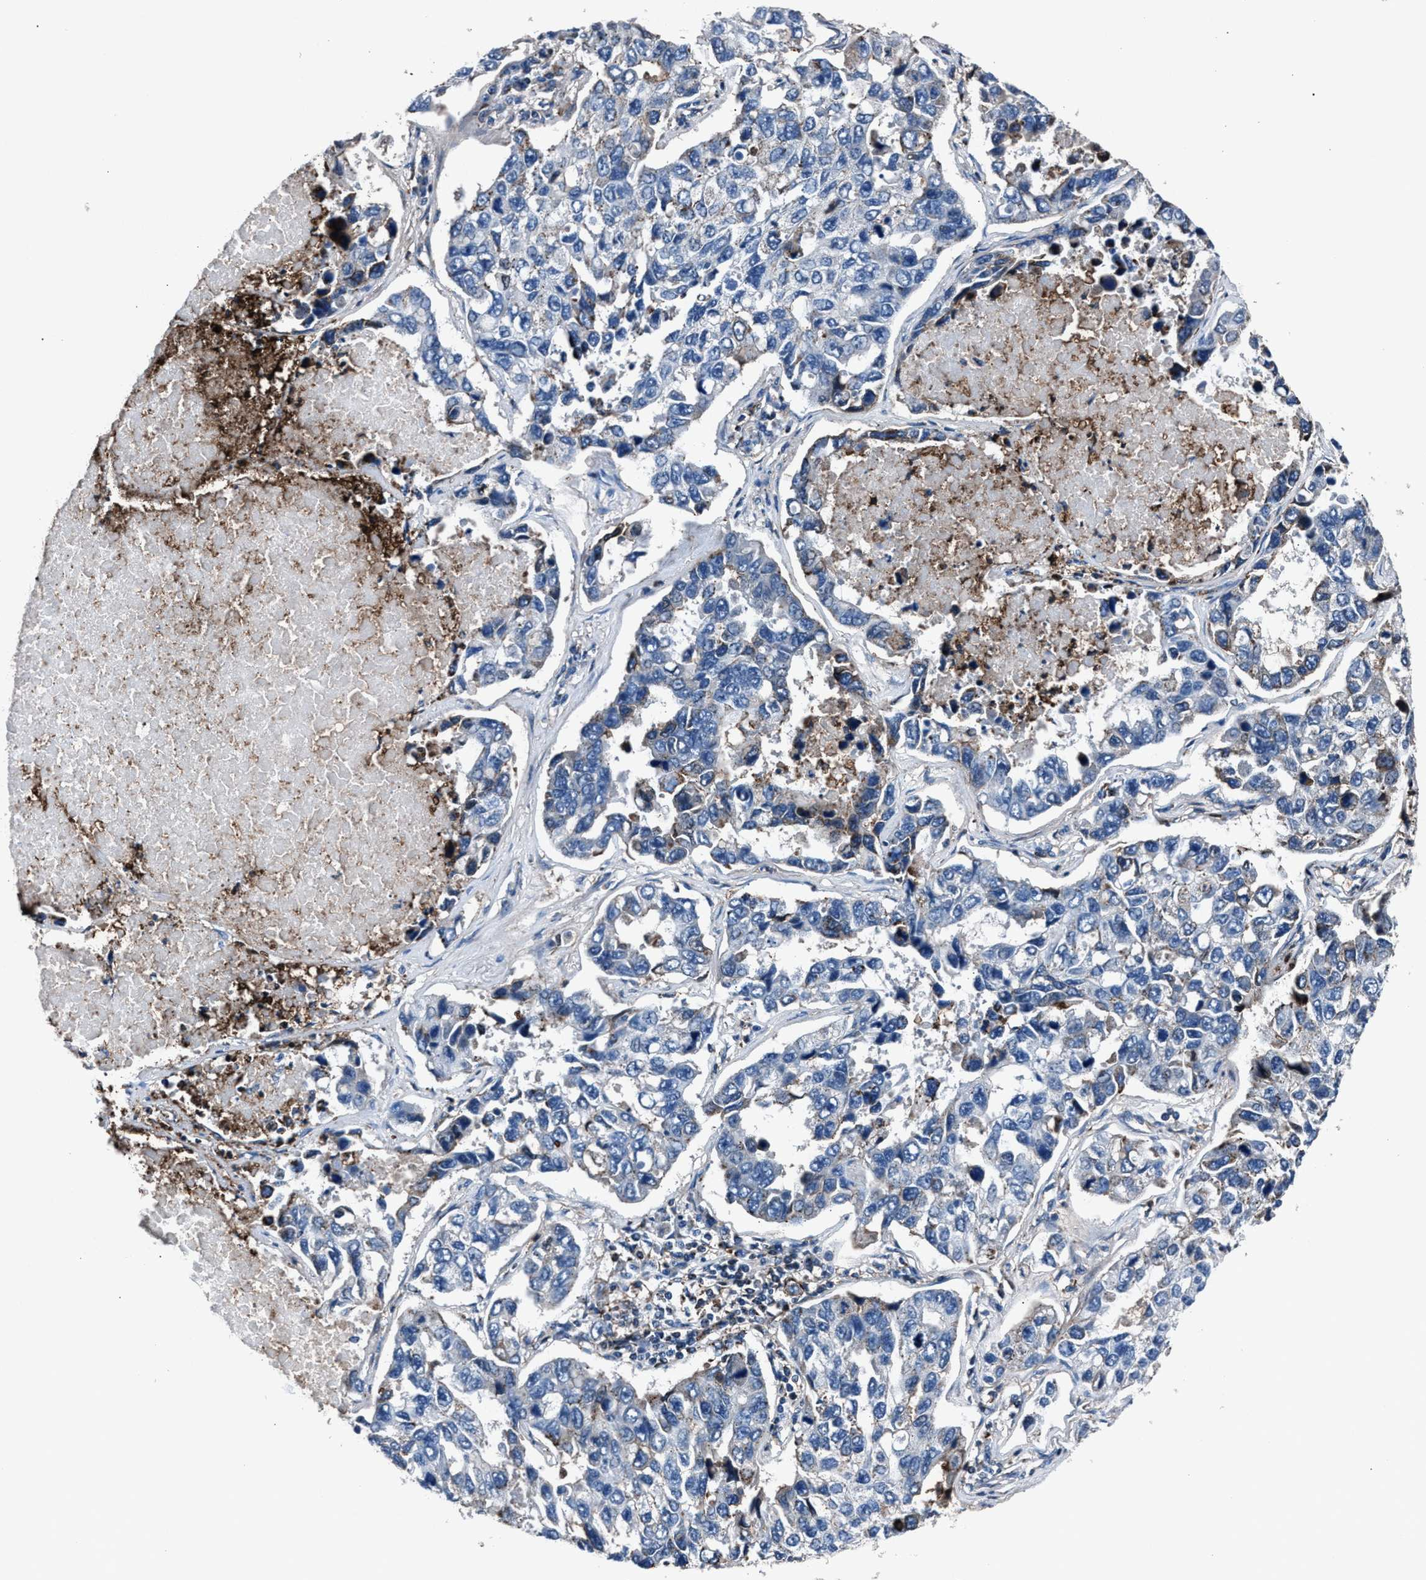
{"staining": {"intensity": "negative", "quantity": "none", "location": "none"}, "tissue": "lung cancer", "cell_type": "Tumor cells", "image_type": "cancer", "snomed": [{"axis": "morphology", "description": "Adenocarcinoma, NOS"}, {"axis": "topography", "description": "Lung"}], "caption": "This is a micrograph of IHC staining of lung cancer, which shows no positivity in tumor cells. (Stains: DAB (3,3'-diaminobenzidine) IHC with hematoxylin counter stain, Microscopy: brightfield microscopy at high magnification).", "gene": "MFSD11", "patient": {"sex": "male", "age": 64}}